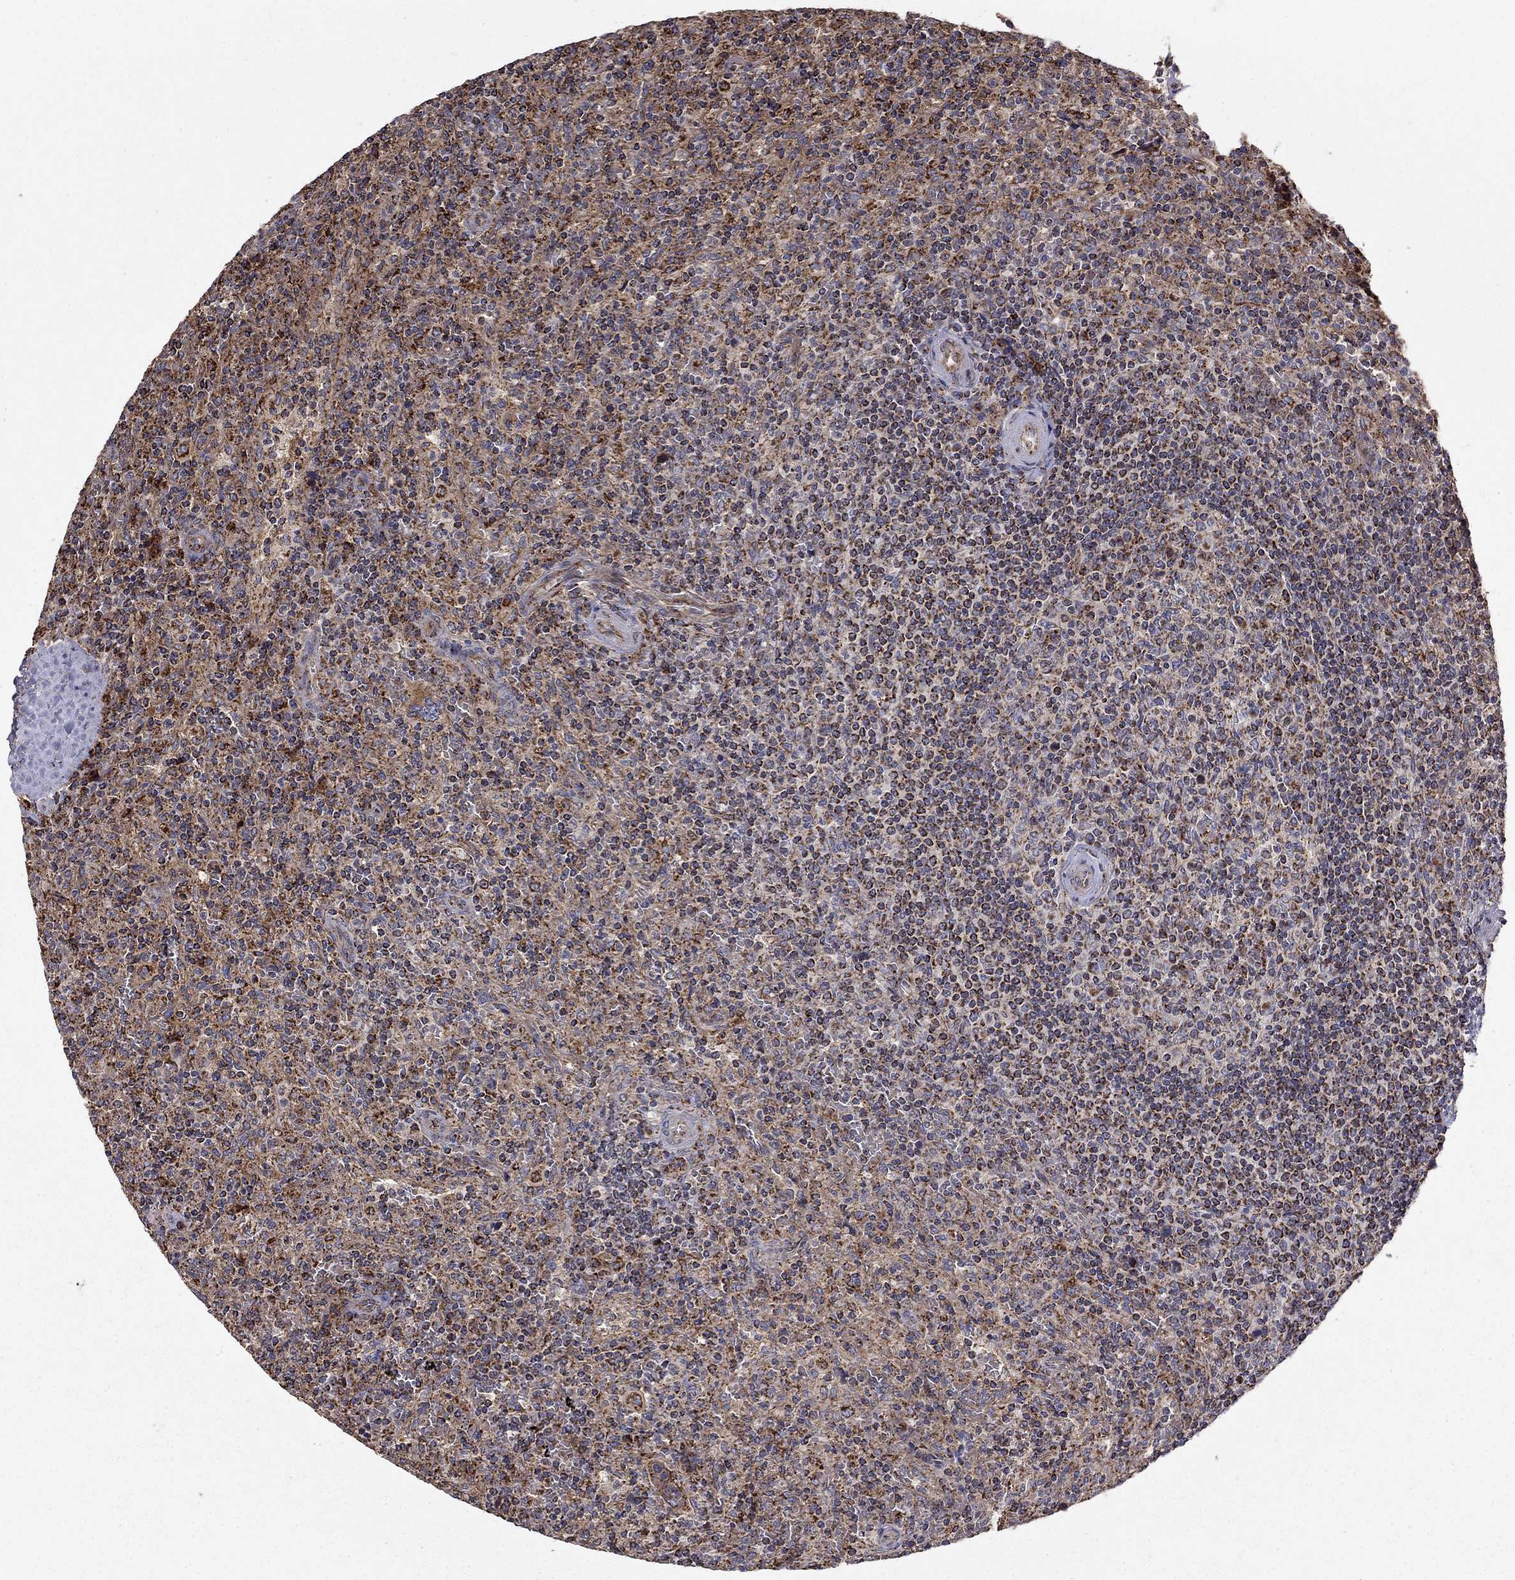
{"staining": {"intensity": "moderate", "quantity": "25%-75%", "location": "cytoplasmic/membranous"}, "tissue": "lymphoma", "cell_type": "Tumor cells", "image_type": "cancer", "snomed": [{"axis": "morphology", "description": "Malignant lymphoma, non-Hodgkin's type, Low grade"}, {"axis": "topography", "description": "Spleen"}], "caption": "This is a histology image of IHC staining of malignant lymphoma, non-Hodgkin's type (low-grade), which shows moderate expression in the cytoplasmic/membranous of tumor cells.", "gene": "NDUFS8", "patient": {"sex": "male", "age": 62}}